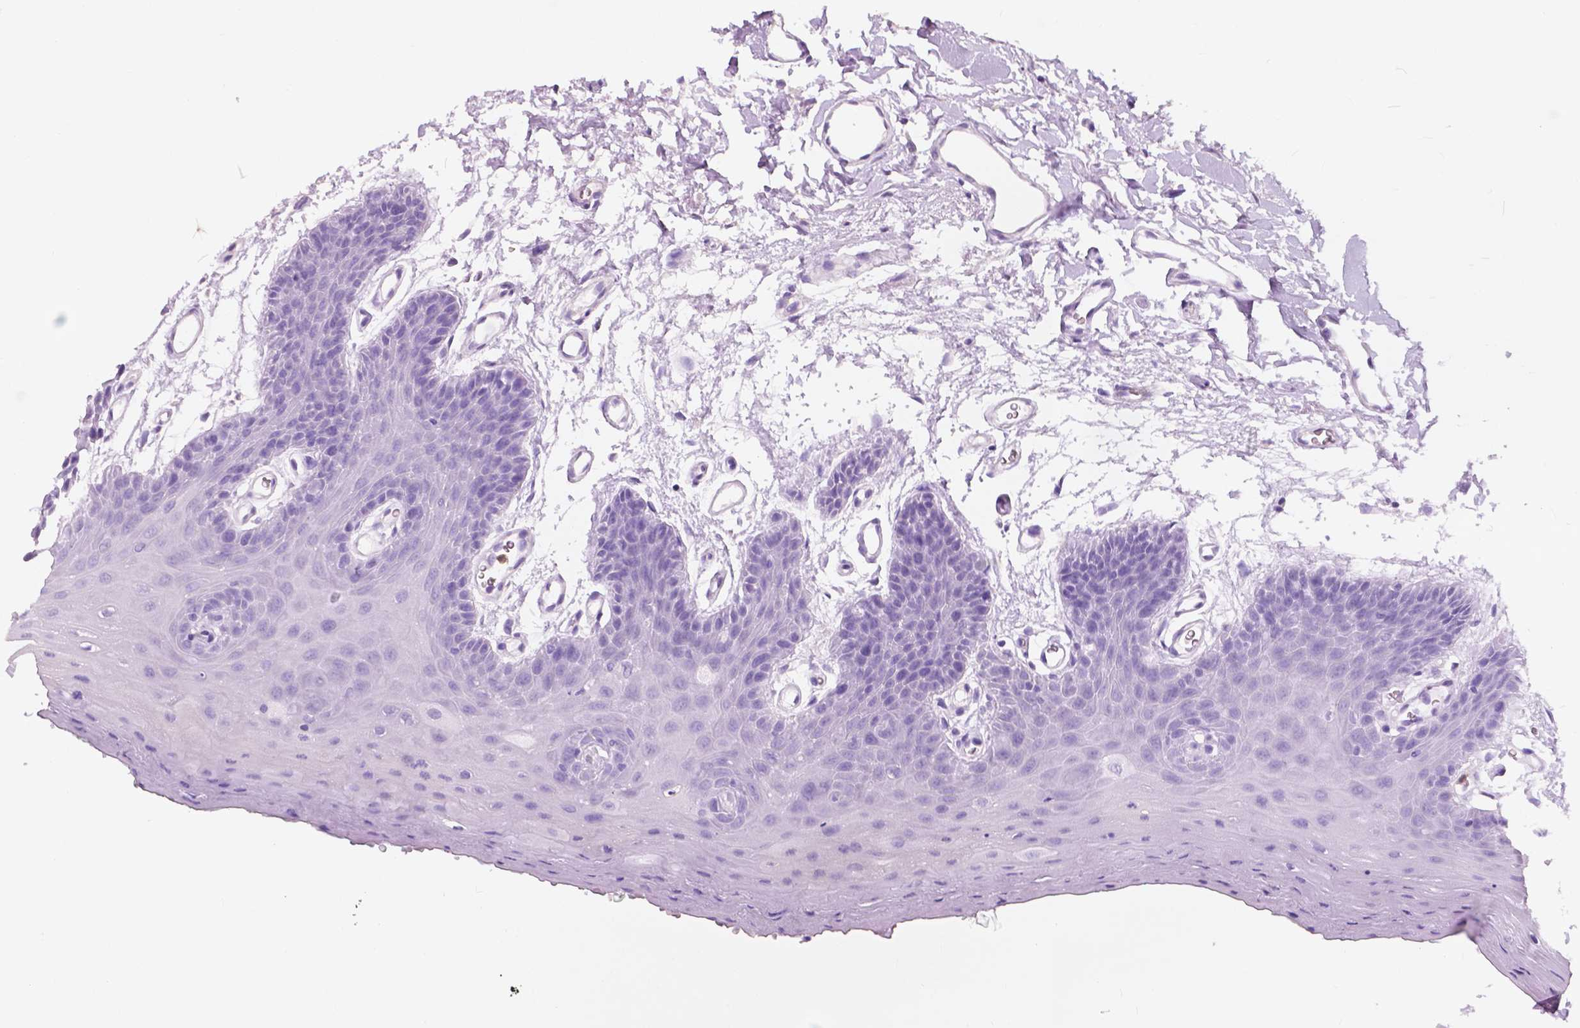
{"staining": {"intensity": "negative", "quantity": "none", "location": "none"}, "tissue": "oral mucosa", "cell_type": "Squamous epithelial cells", "image_type": "normal", "snomed": [{"axis": "morphology", "description": "Normal tissue, NOS"}, {"axis": "morphology", "description": "Squamous cell carcinoma, NOS"}, {"axis": "topography", "description": "Oral tissue"}, {"axis": "topography", "description": "Head-Neck"}], "caption": "An immunohistochemistry photomicrograph of benign oral mucosa is shown. There is no staining in squamous epithelial cells of oral mucosa. The staining is performed using DAB (3,3'-diaminobenzidine) brown chromogen with nuclei counter-stained in using hematoxylin.", "gene": "CUZD1", "patient": {"sex": "female", "age": 50}}